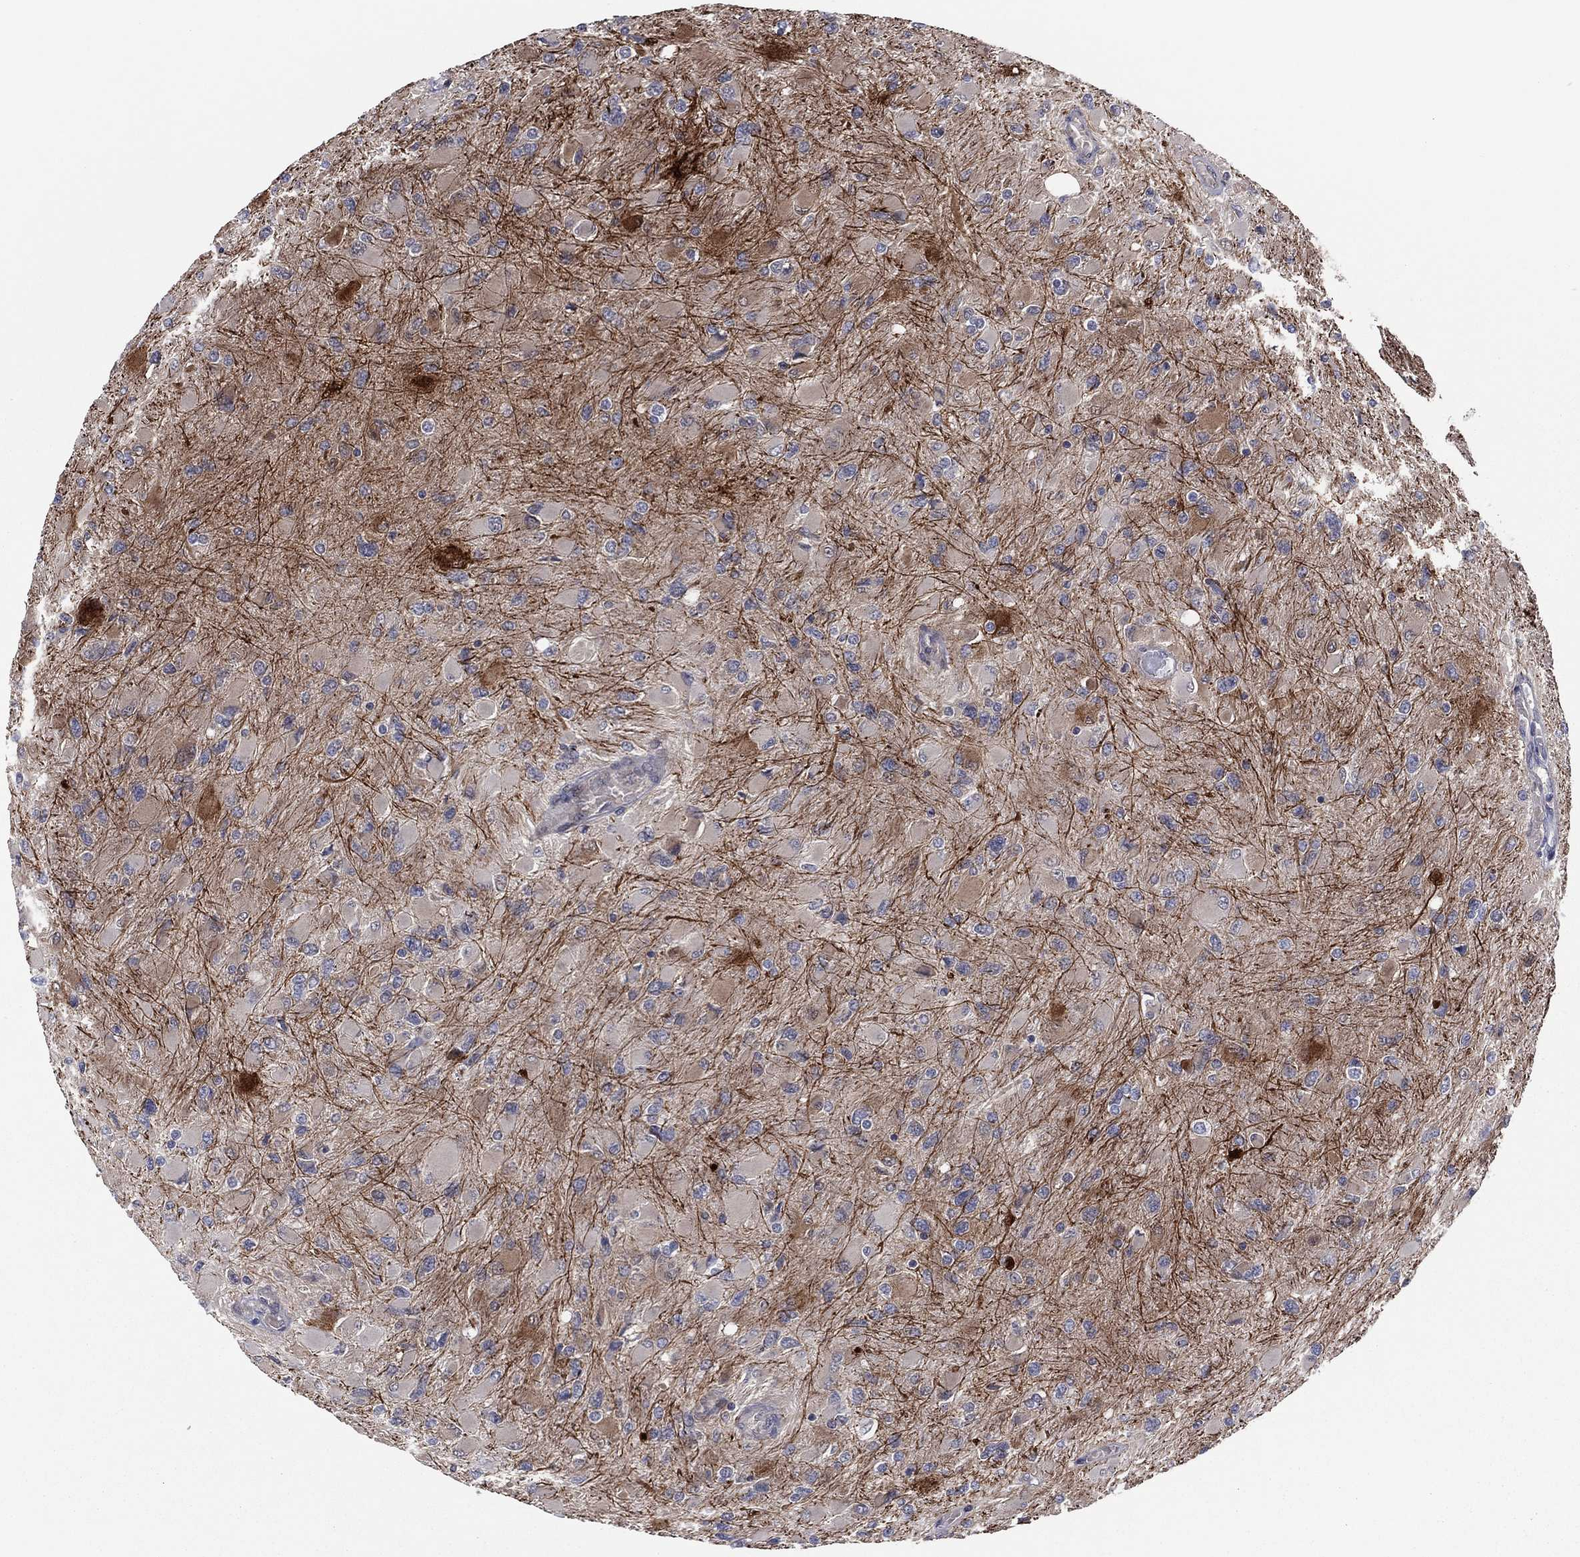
{"staining": {"intensity": "moderate", "quantity": "<25%", "location": "cytoplasmic/membranous"}, "tissue": "glioma", "cell_type": "Tumor cells", "image_type": "cancer", "snomed": [{"axis": "morphology", "description": "Glioma, malignant, High grade"}, {"axis": "topography", "description": "Cerebral cortex"}], "caption": "Protein staining of malignant glioma (high-grade) tissue shows moderate cytoplasmic/membranous expression in approximately <25% of tumor cells. The staining is performed using DAB brown chromogen to label protein expression. The nuclei are counter-stained blue using hematoxylin.", "gene": "SNCG", "patient": {"sex": "female", "age": 36}}